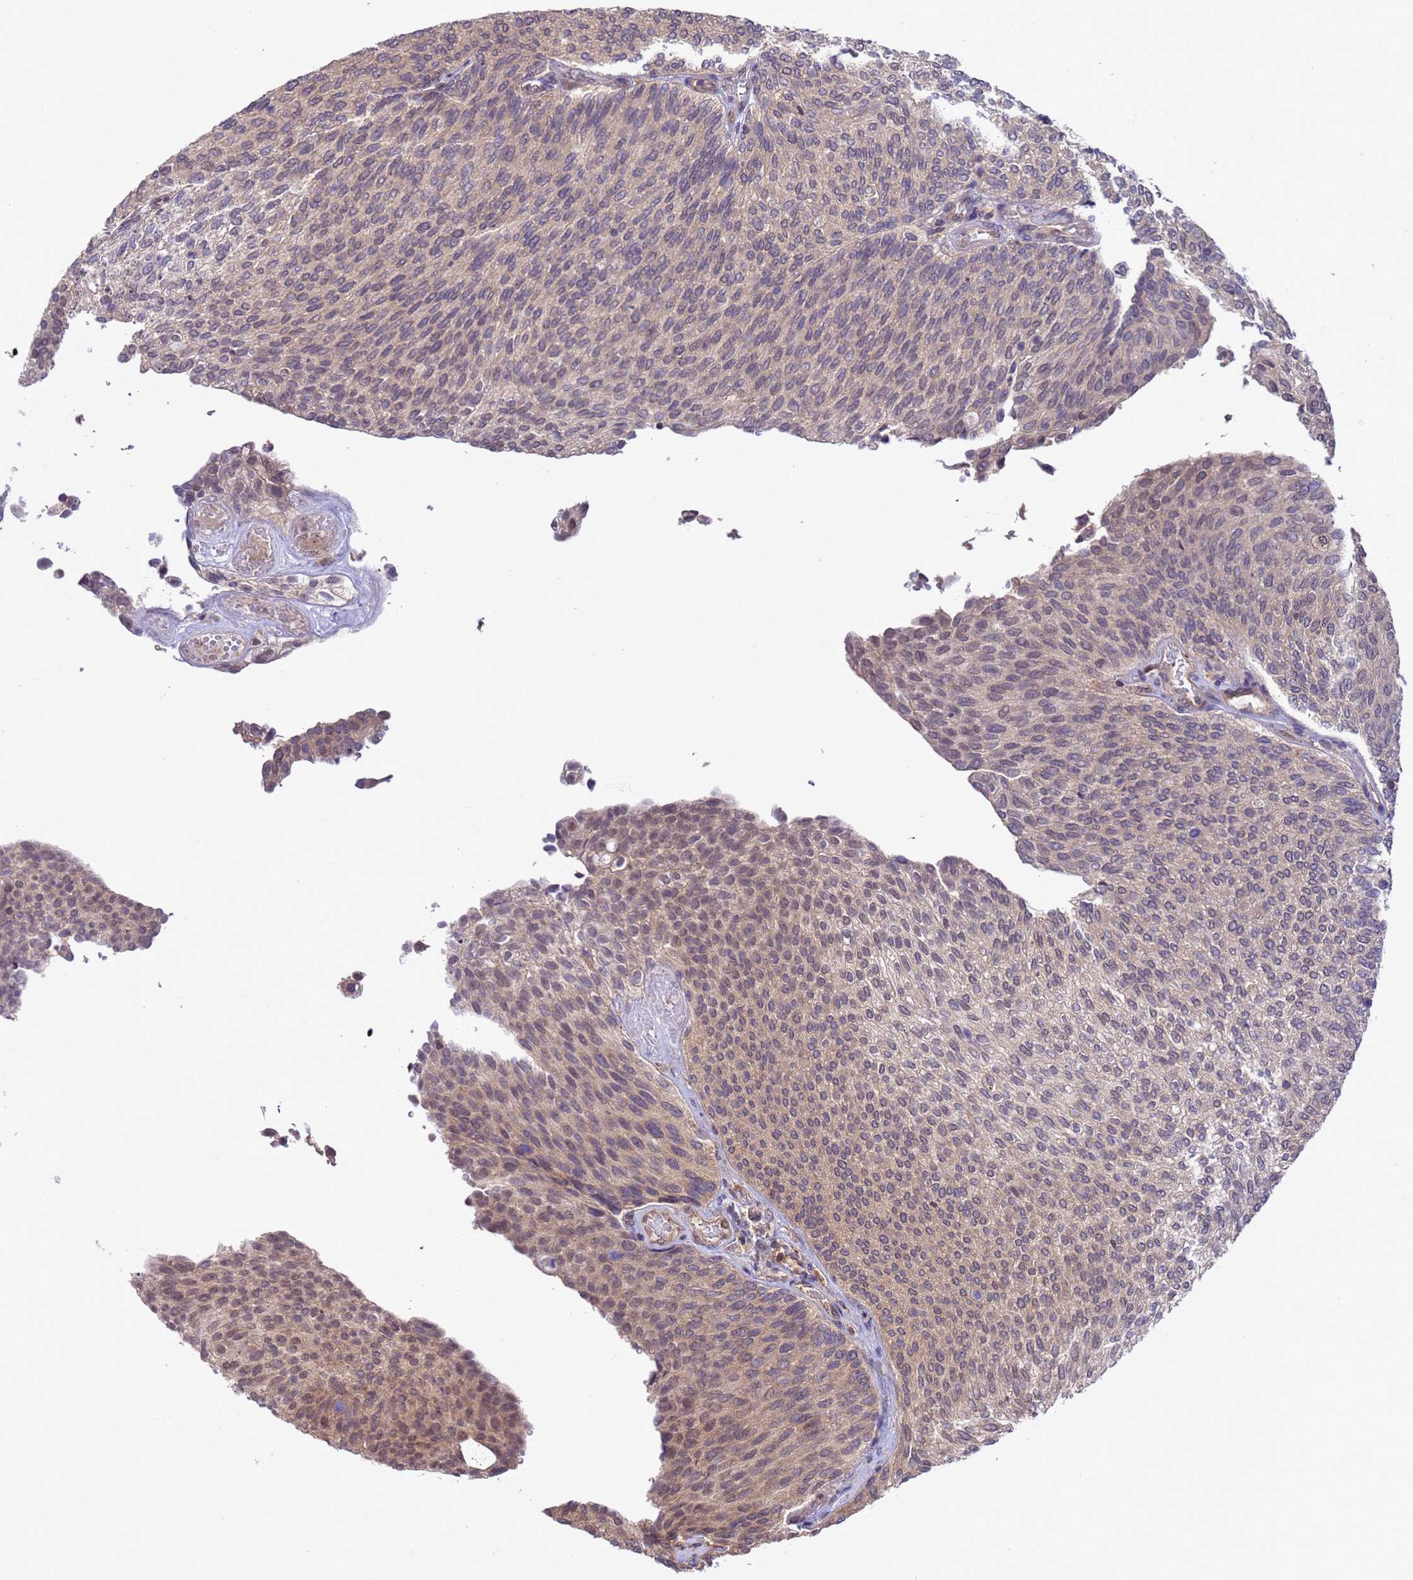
{"staining": {"intensity": "weak", "quantity": "25%-75%", "location": "cytoplasmic/membranous,nuclear"}, "tissue": "urothelial cancer", "cell_type": "Tumor cells", "image_type": "cancer", "snomed": [{"axis": "morphology", "description": "Urothelial carcinoma, Low grade"}, {"axis": "topography", "description": "Urinary bladder"}], "caption": "The immunohistochemical stain labels weak cytoplasmic/membranous and nuclear staining in tumor cells of urothelial cancer tissue.", "gene": "ZFP69B", "patient": {"sex": "female", "age": 79}}